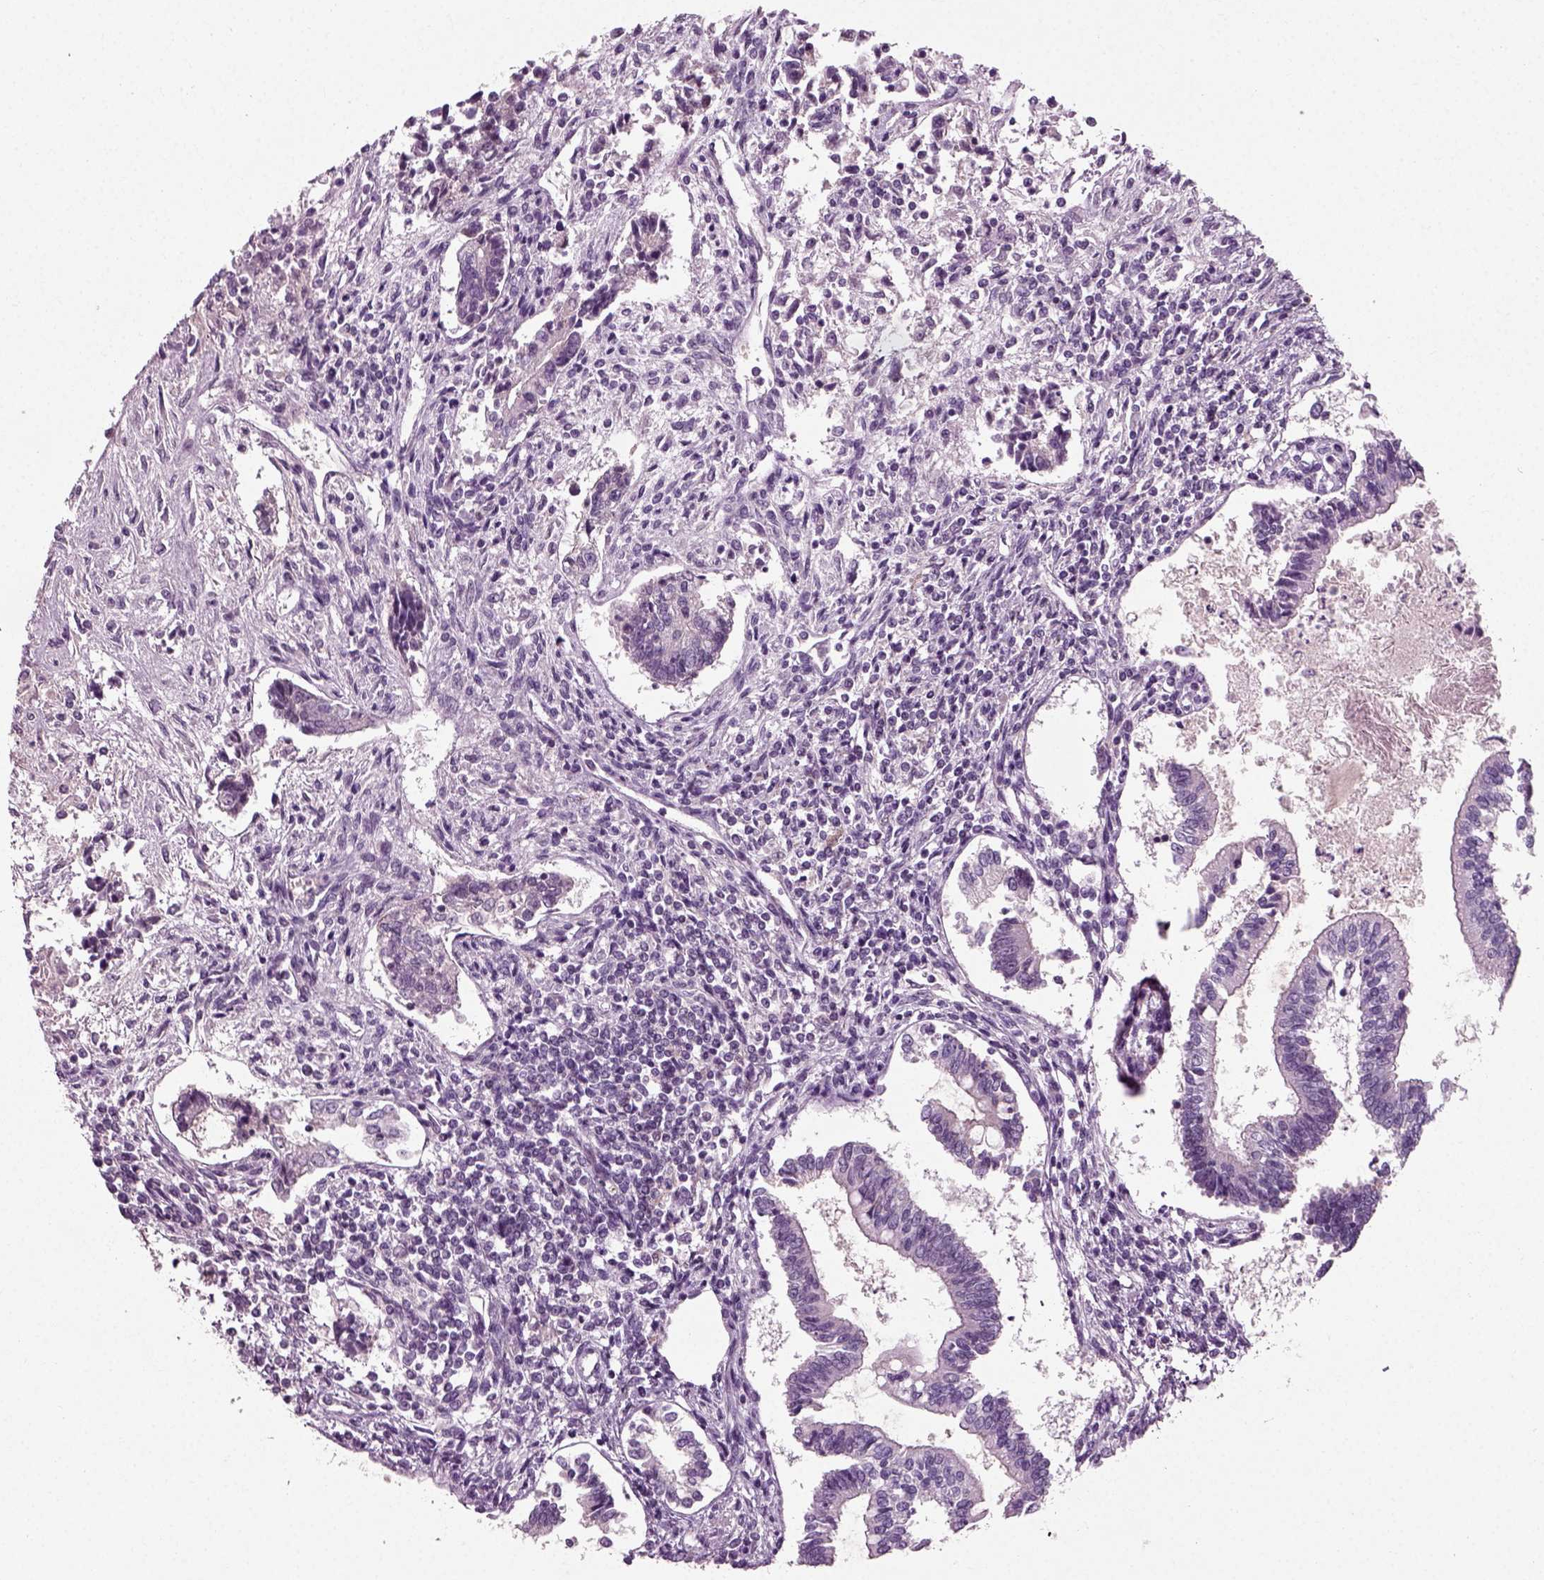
{"staining": {"intensity": "negative", "quantity": "none", "location": "none"}, "tissue": "testis cancer", "cell_type": "Tumor cells", "image_type": "cancer", "snomed": [{"axis": "morphology", "description": "Carcinoma, Embryonal, NOS"}, {"axis": "topography", "description": "Testis"}], "caption": "Histopathology image shows no significant protein expression in tumor cells of testis cancer (embryonal carcinoma). Nuclei are stained in blue.", "gene": "RND2", "patient": {"sex": "male", "age": 37}}